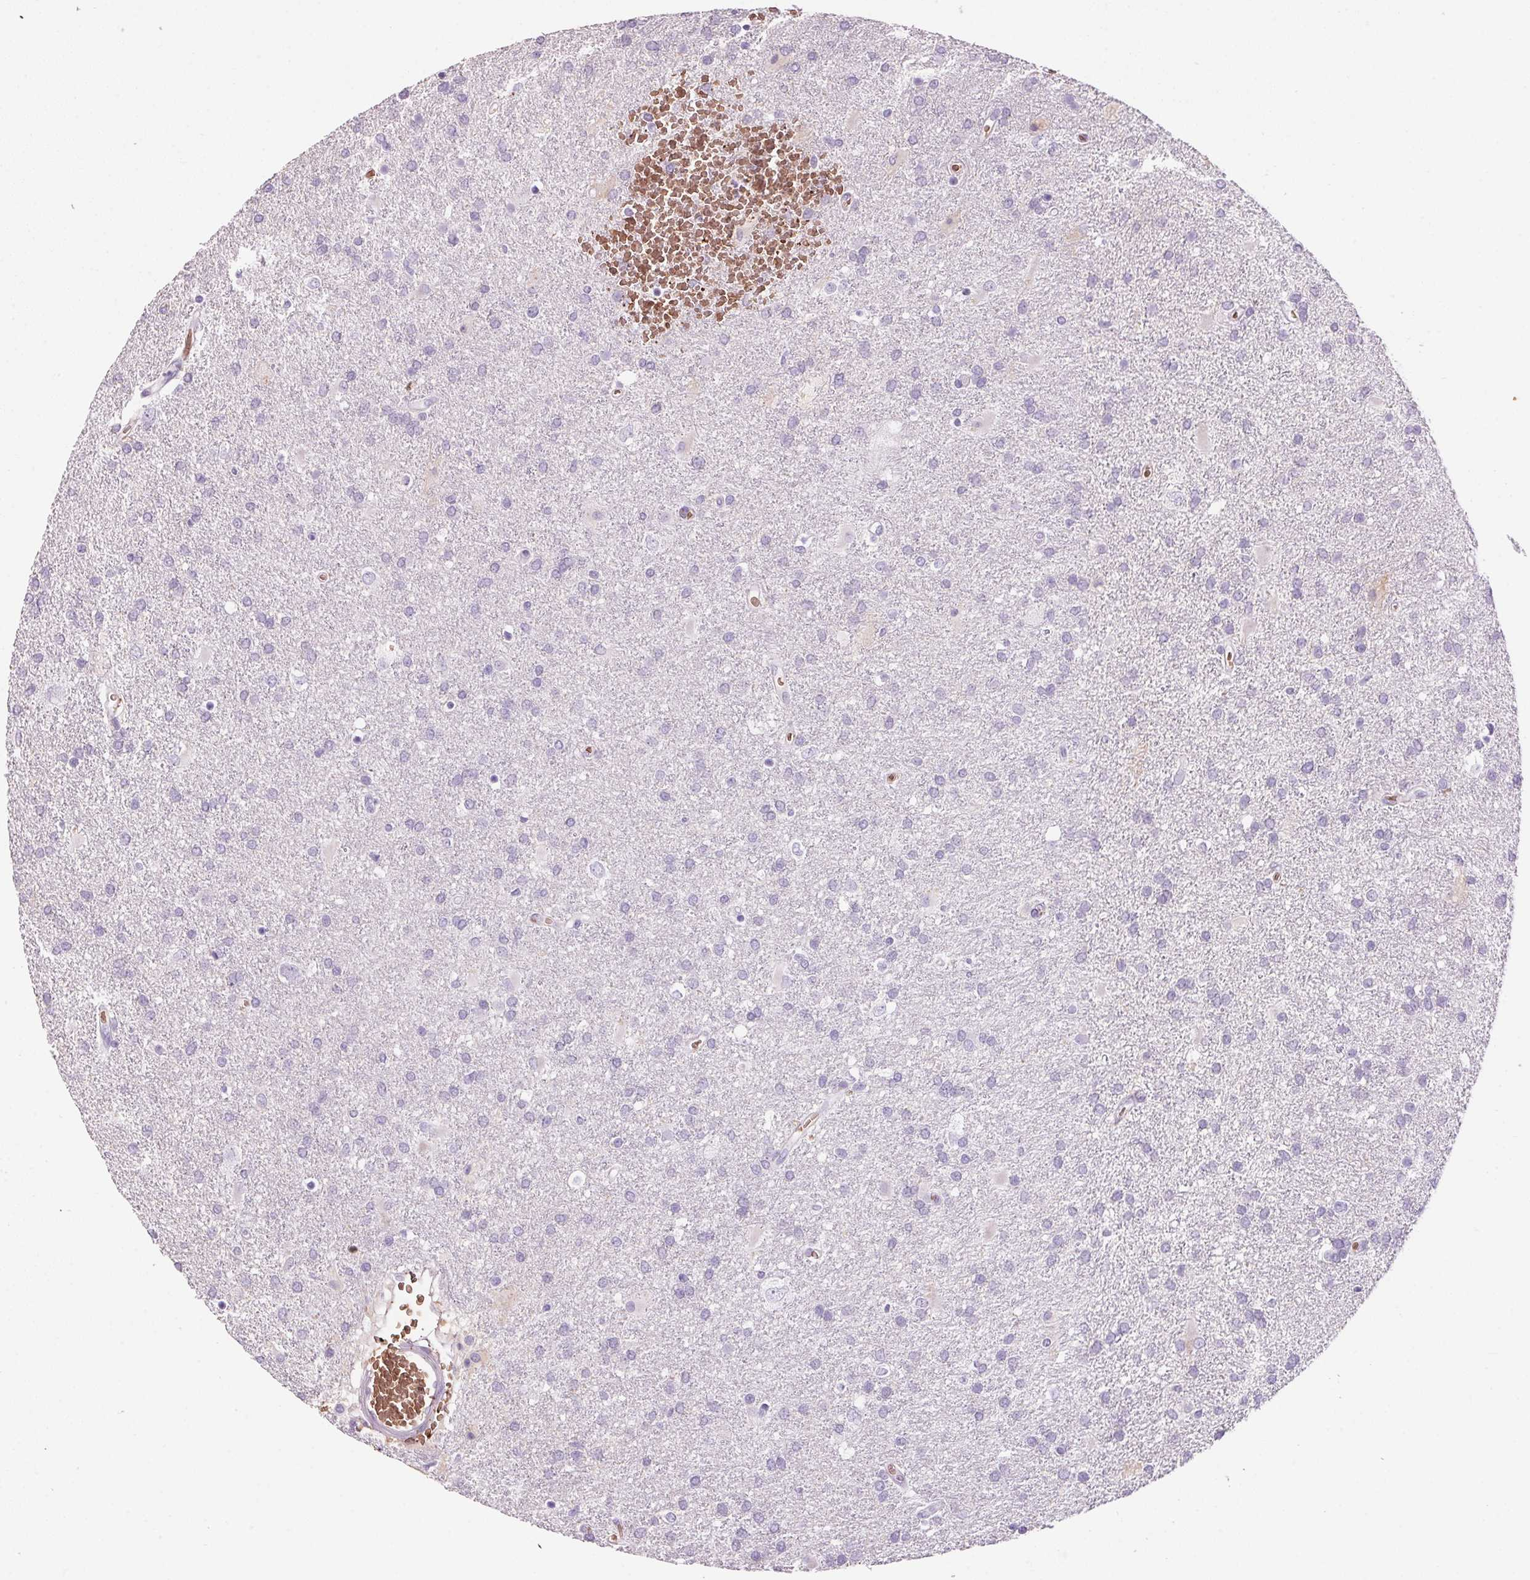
{"staining": {"intensity": "negative", "quantity": "none", "location": "none"}, "tissue": "glioma", "cell_type": "Tumor cells", "image_type": "cancer", "snomed": [{"axis": "morphology", "description": "Glioma, malignant, Low grade"}, {"axis": "topography", "description": "Brain"}], "caption": "Image shows no protein staining in tumor cells of malignant glioma (low-grade) tissue.", "gene": "HBQ1", "patient": {"sex": "male", "age": 66}}